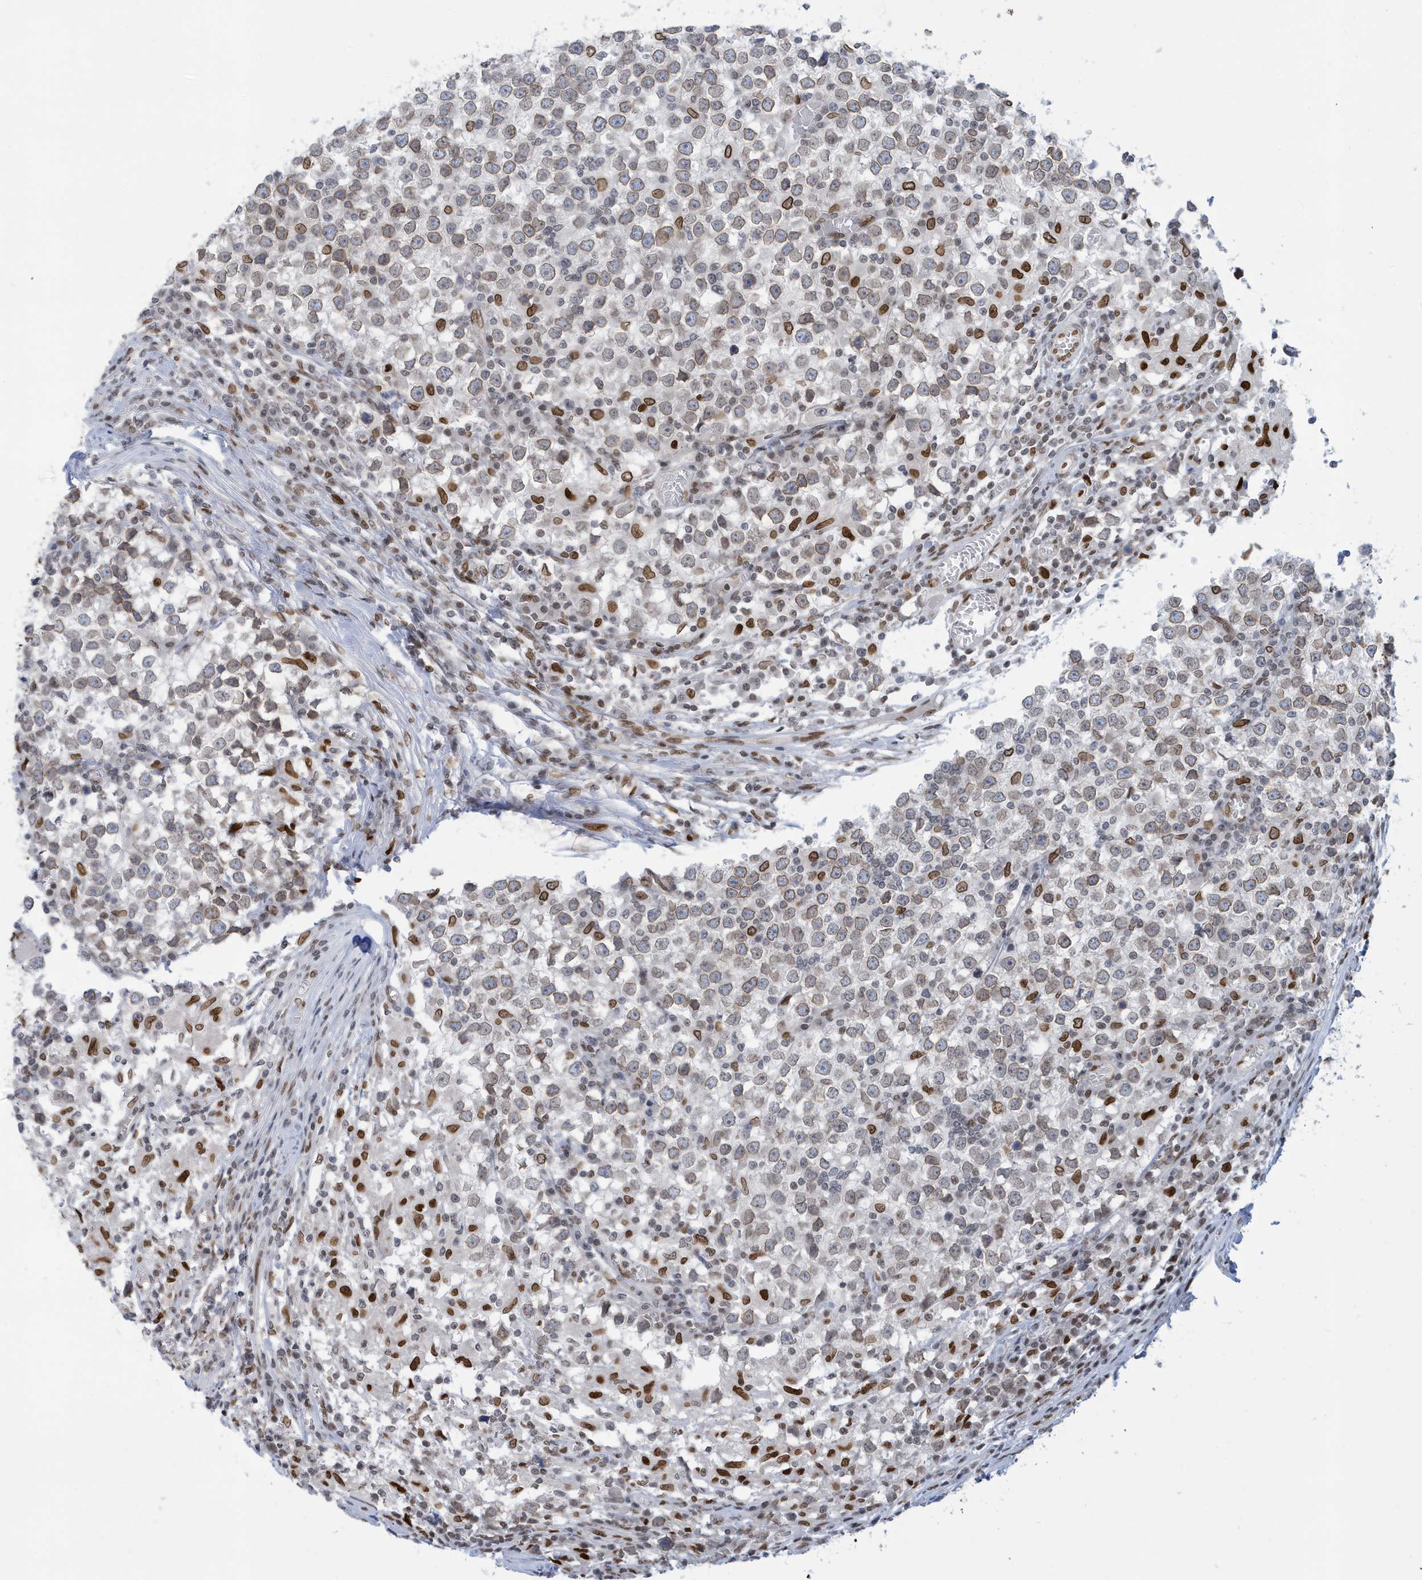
{"staining": {"intensity": "weak", "quantity": ">75%", "location": "cytoplasmic/membranous,nuclear"}, "tissue": "testis cancer", "cell_type": "Tumor cells", "image_type": "cancer", "snomed": [{"axis": "morphology", "description": "Seminoma, NOS"}, {"axis": "topography", "description": "Testis"}], "caption": "A high-resolution image shows immunohistochemistry (IHC) staining of testis seminoma, which displays weak cytoplasmic/membranous and nuclear staining in approximately >75% of tumor cells.", "gene": "PCYT1A", "patient": {"sex": "male", "age": 65}}